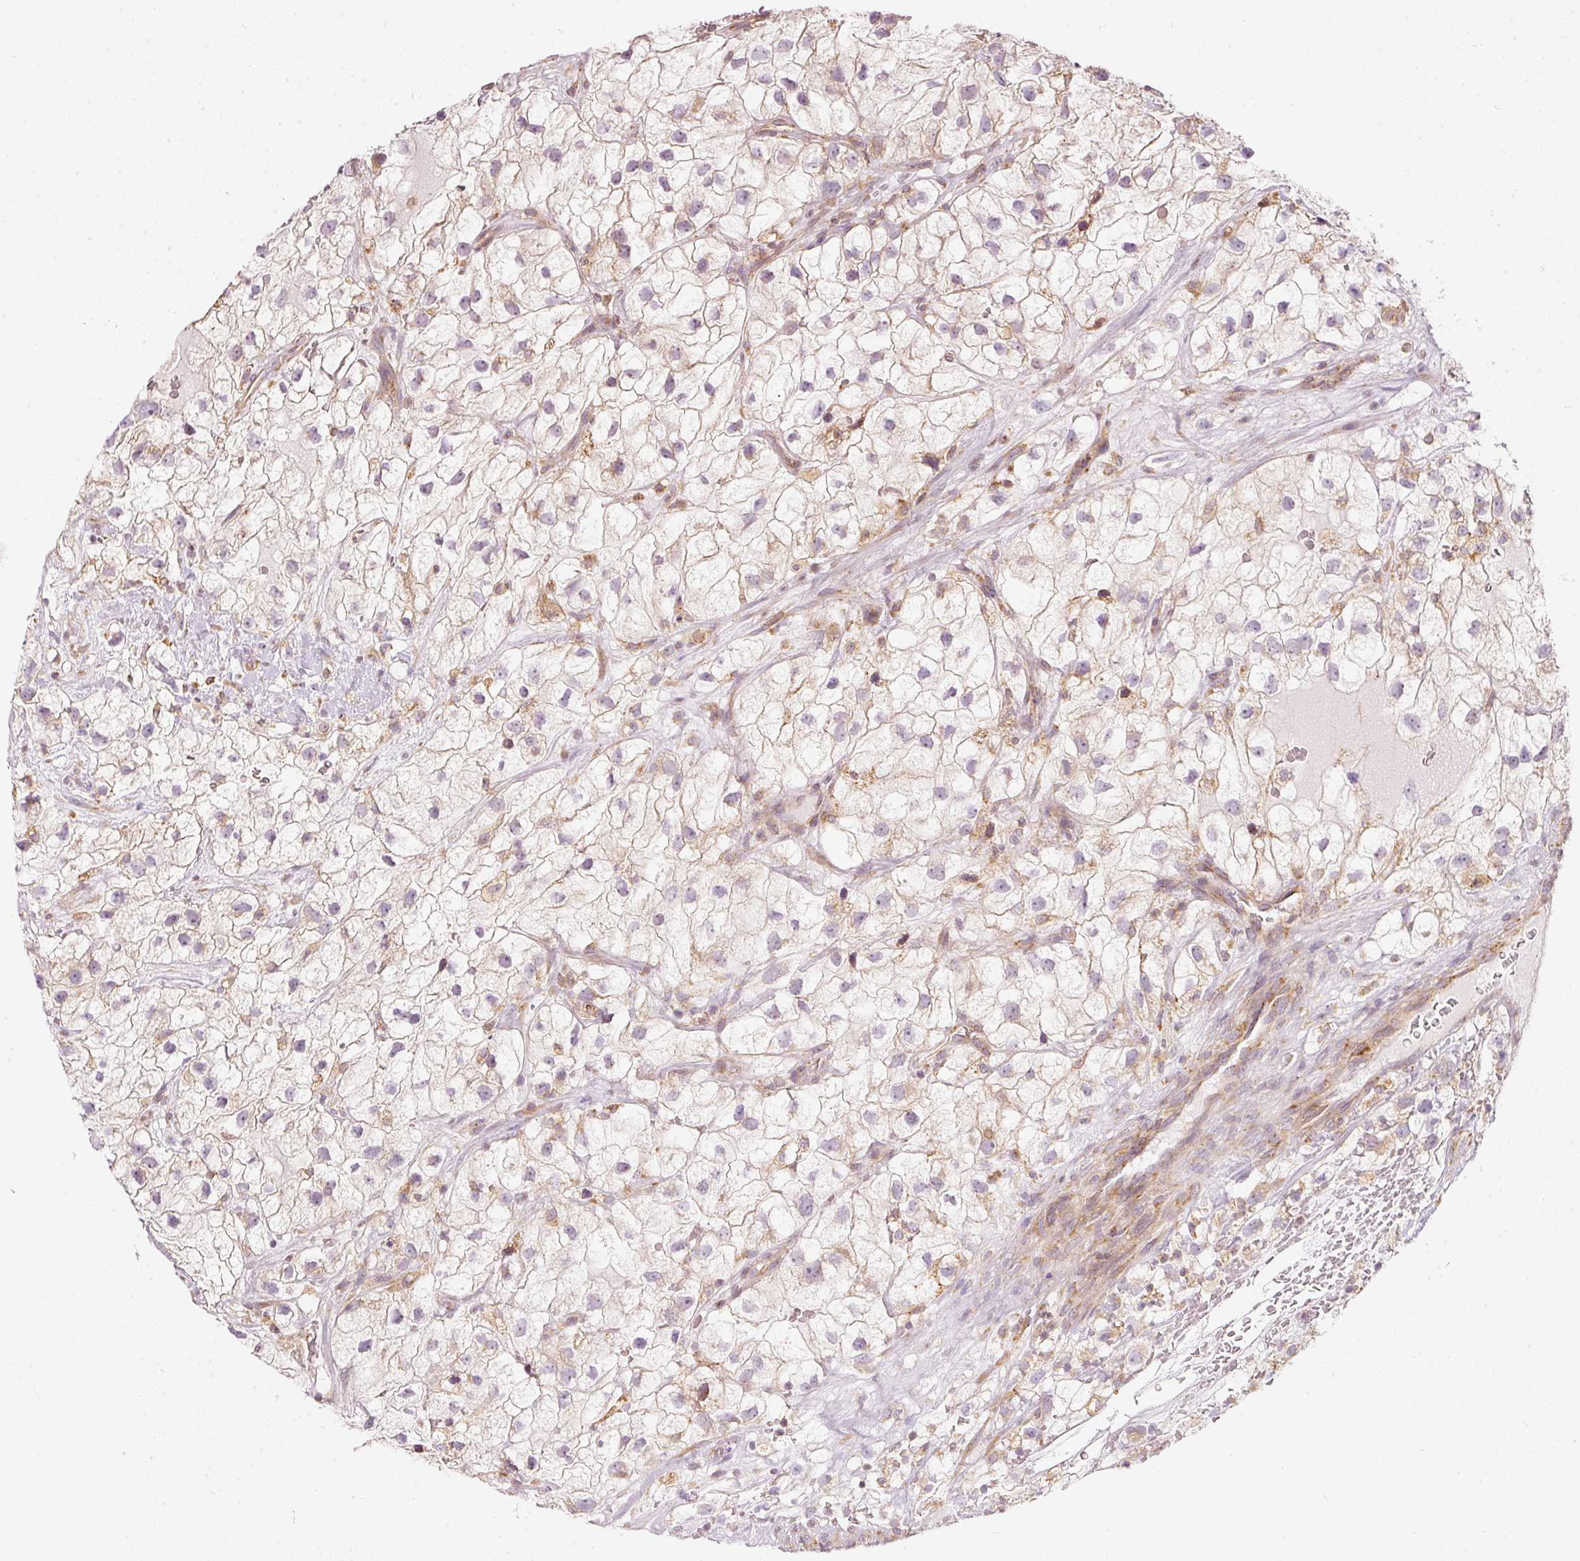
{"staining": {"intensity": "weak", "quantity": "25%-75%", "location": "cytoplasmic/membranous"}, "tissue": "renal cancer", "cell_type": "Tumor cells", "image_type": "cancer", "snomed": [{"axis": "morphology", "description": "Adenocarcinoma, NOS"}, {"axis": "topography", "description": "Kidney"}], "caption": "An image of adenocarcinoma (renal) stained for a protein exhibits weak cytoplasmic/membranous brown staining in tumor cells.", "gene": "SNAPC5", "patient": {"sex": "male", "age": 59}}